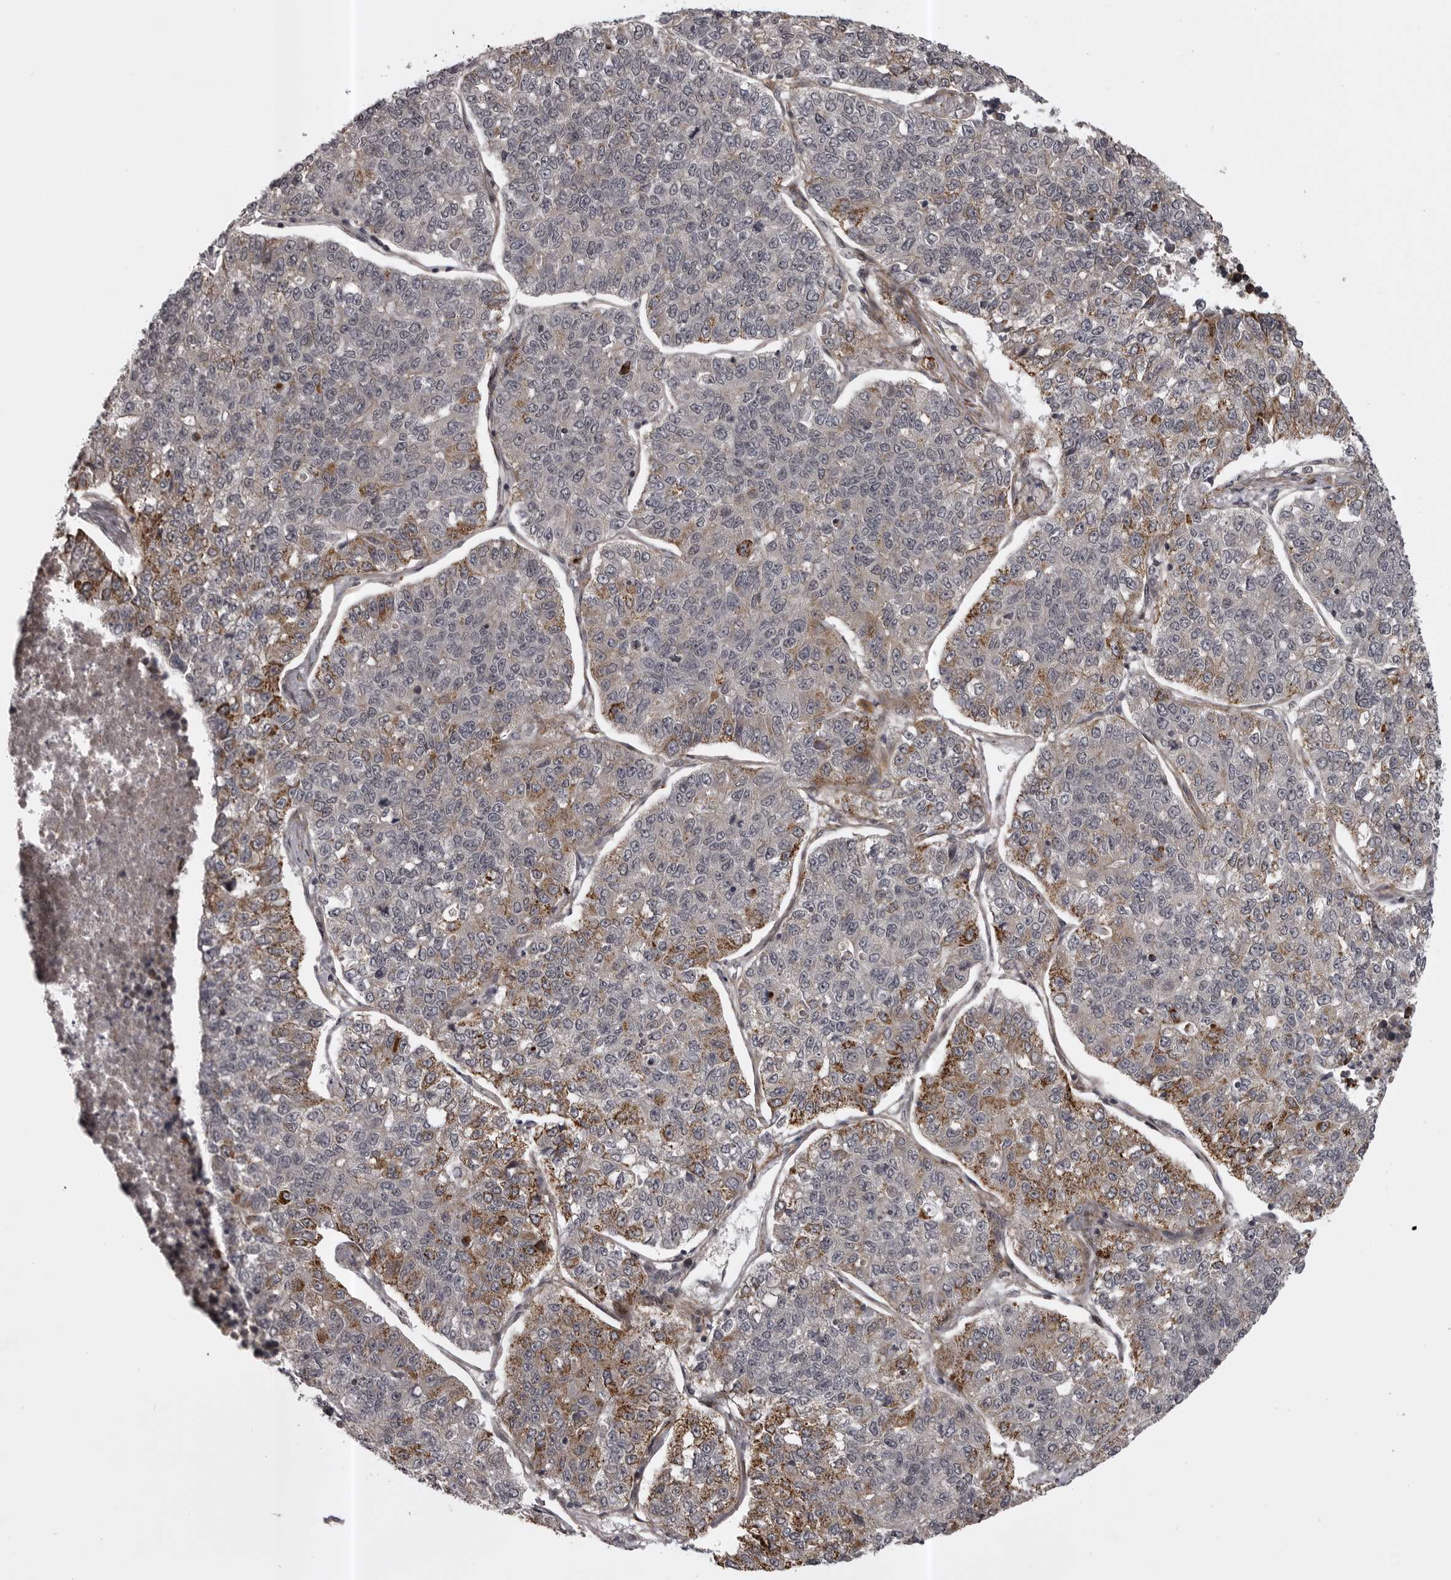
{"staining": {"intensity": "moderate", "quantity": "<25%", "location": "cytoplasmic/membranous"}, "tissue": "lung cancer", "cell_type": "Tumor cells", "image_type": "cancer", "snomed": [{"axis": "morphology", "description": "Adenocarcinoma, NOS"}, {"axis": "topography", "description": "Lung"}], "caption": "The histopathology image exhibits immunohistochemical staining of lung cancer. There is moderate cytoplasmic/membranous expression is appreciated in about <25% of tumor cells.", "gene": "SNX16", "patient": {"sex": "male", "age": 49}}